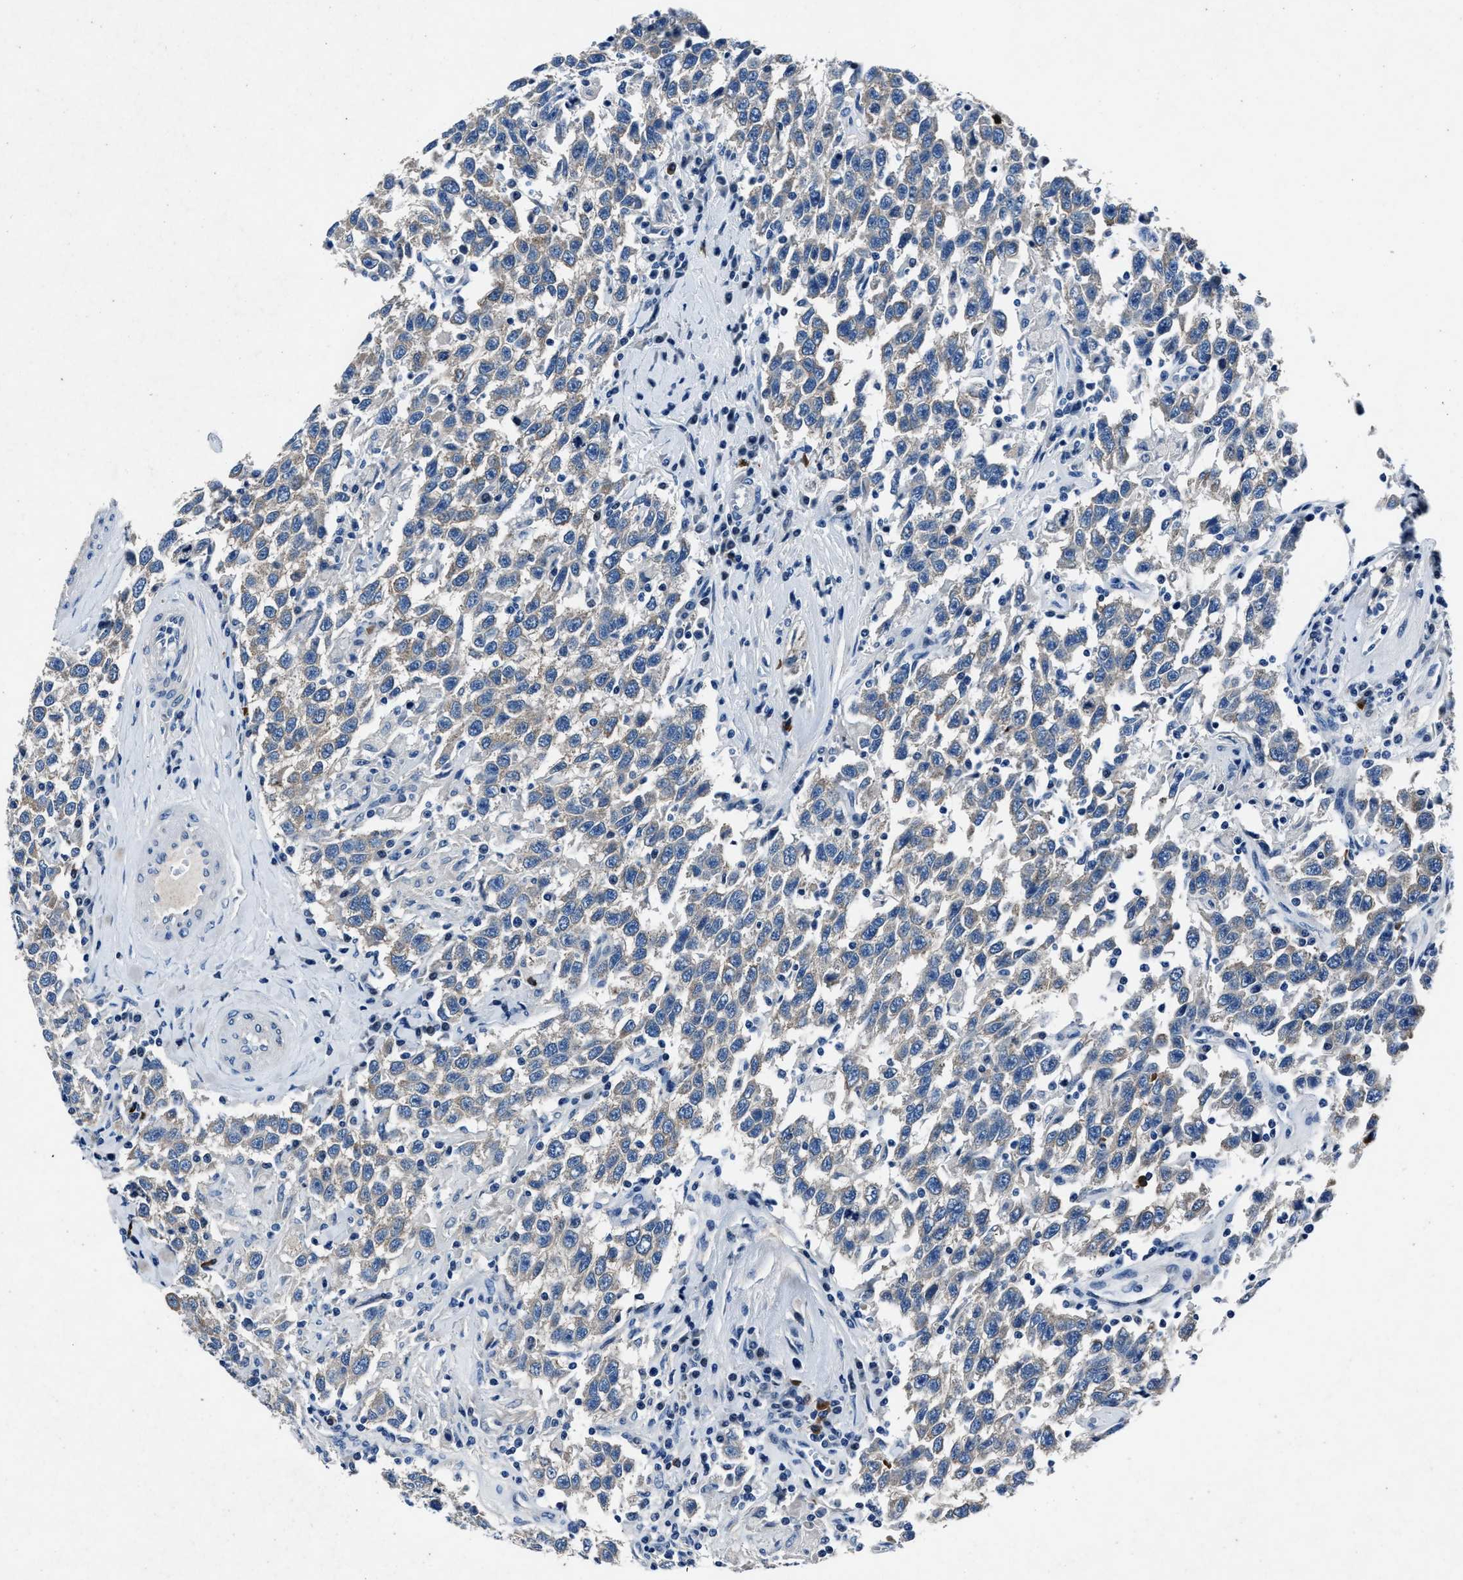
{"staining": {"intensity": "negative", "quantity": "none", "location": "none"}, "tissue": "testis cancer", "cell_type": "Tumor cells", "image_type": "cancer", "snomed": [{"axis": "morphology", "description": "Seminoma, NOS"}, {"axis": "topography", "description": "Testis"}], "caption": "Immunohistochemistry (IHC) histopathology image of neoplastic tissue: human testis cancer (seminoma) stained with DAB (3,3'-diaminobenzidine) shows no significant protein positivity in tumor cells.", "gene": "NACAD", "patient": {"sex": "male", "age": 41}}